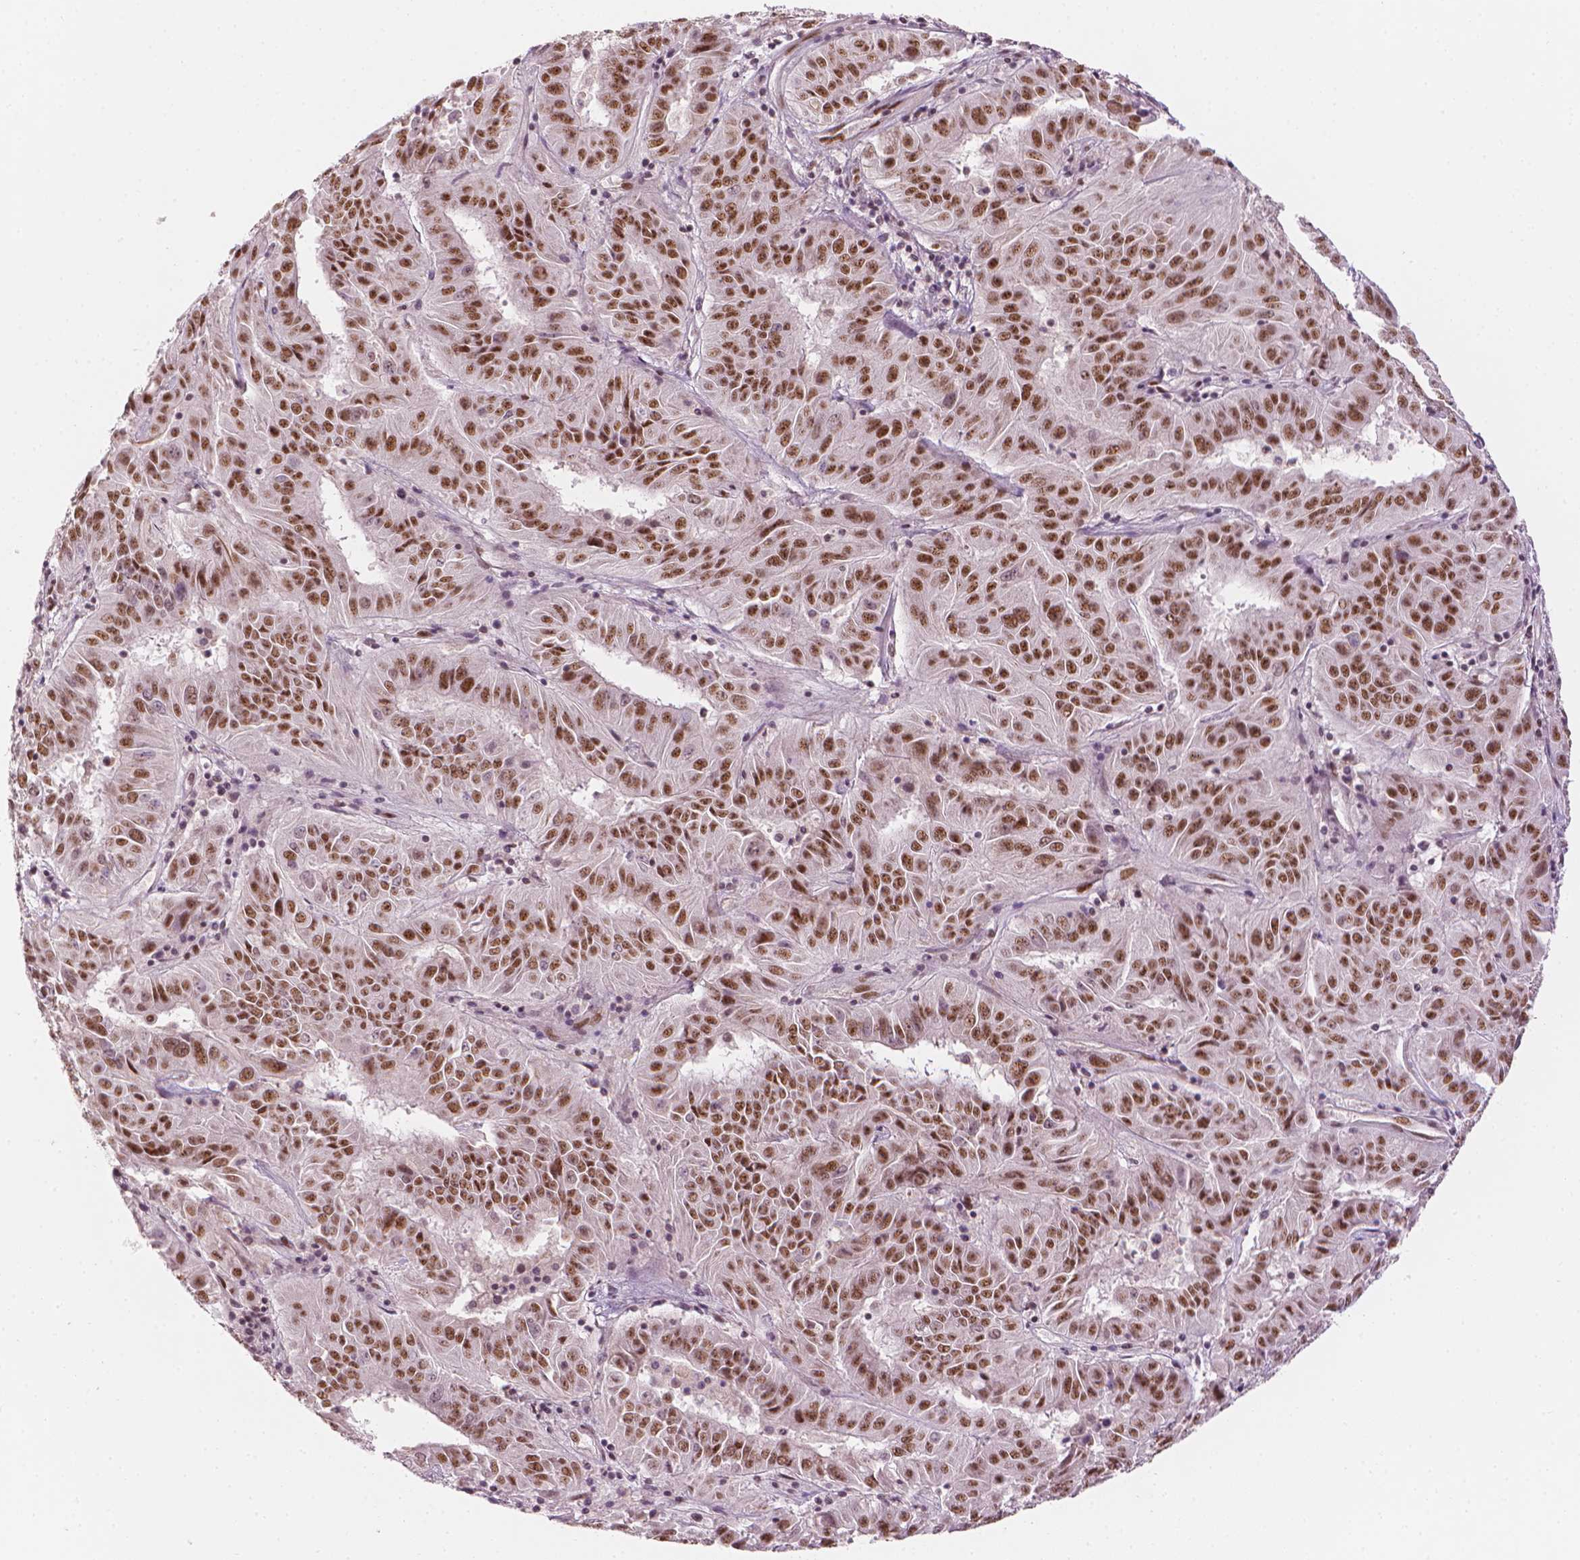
{"staining": {"intensity": "moderate", "quantity": ">75%", "location": "nuclear"}, "tissue": "pancreatic cancer", "cell_type": "Tumor cells", "image_type": "cancer", "snomed": [{"axis": "morphology", "description": "Adenocarcinoma, NOS"}, {"axis": "topography", "description": "Pancreas"}], "caption": "Immunohistochemical staining of pancreatic cancer exhibits medium levels of moderate nuclear protein expression in approximately >75% of tumor cells.", "gene": "ELF2", "patient": {"sex": "male", "age": 63}}